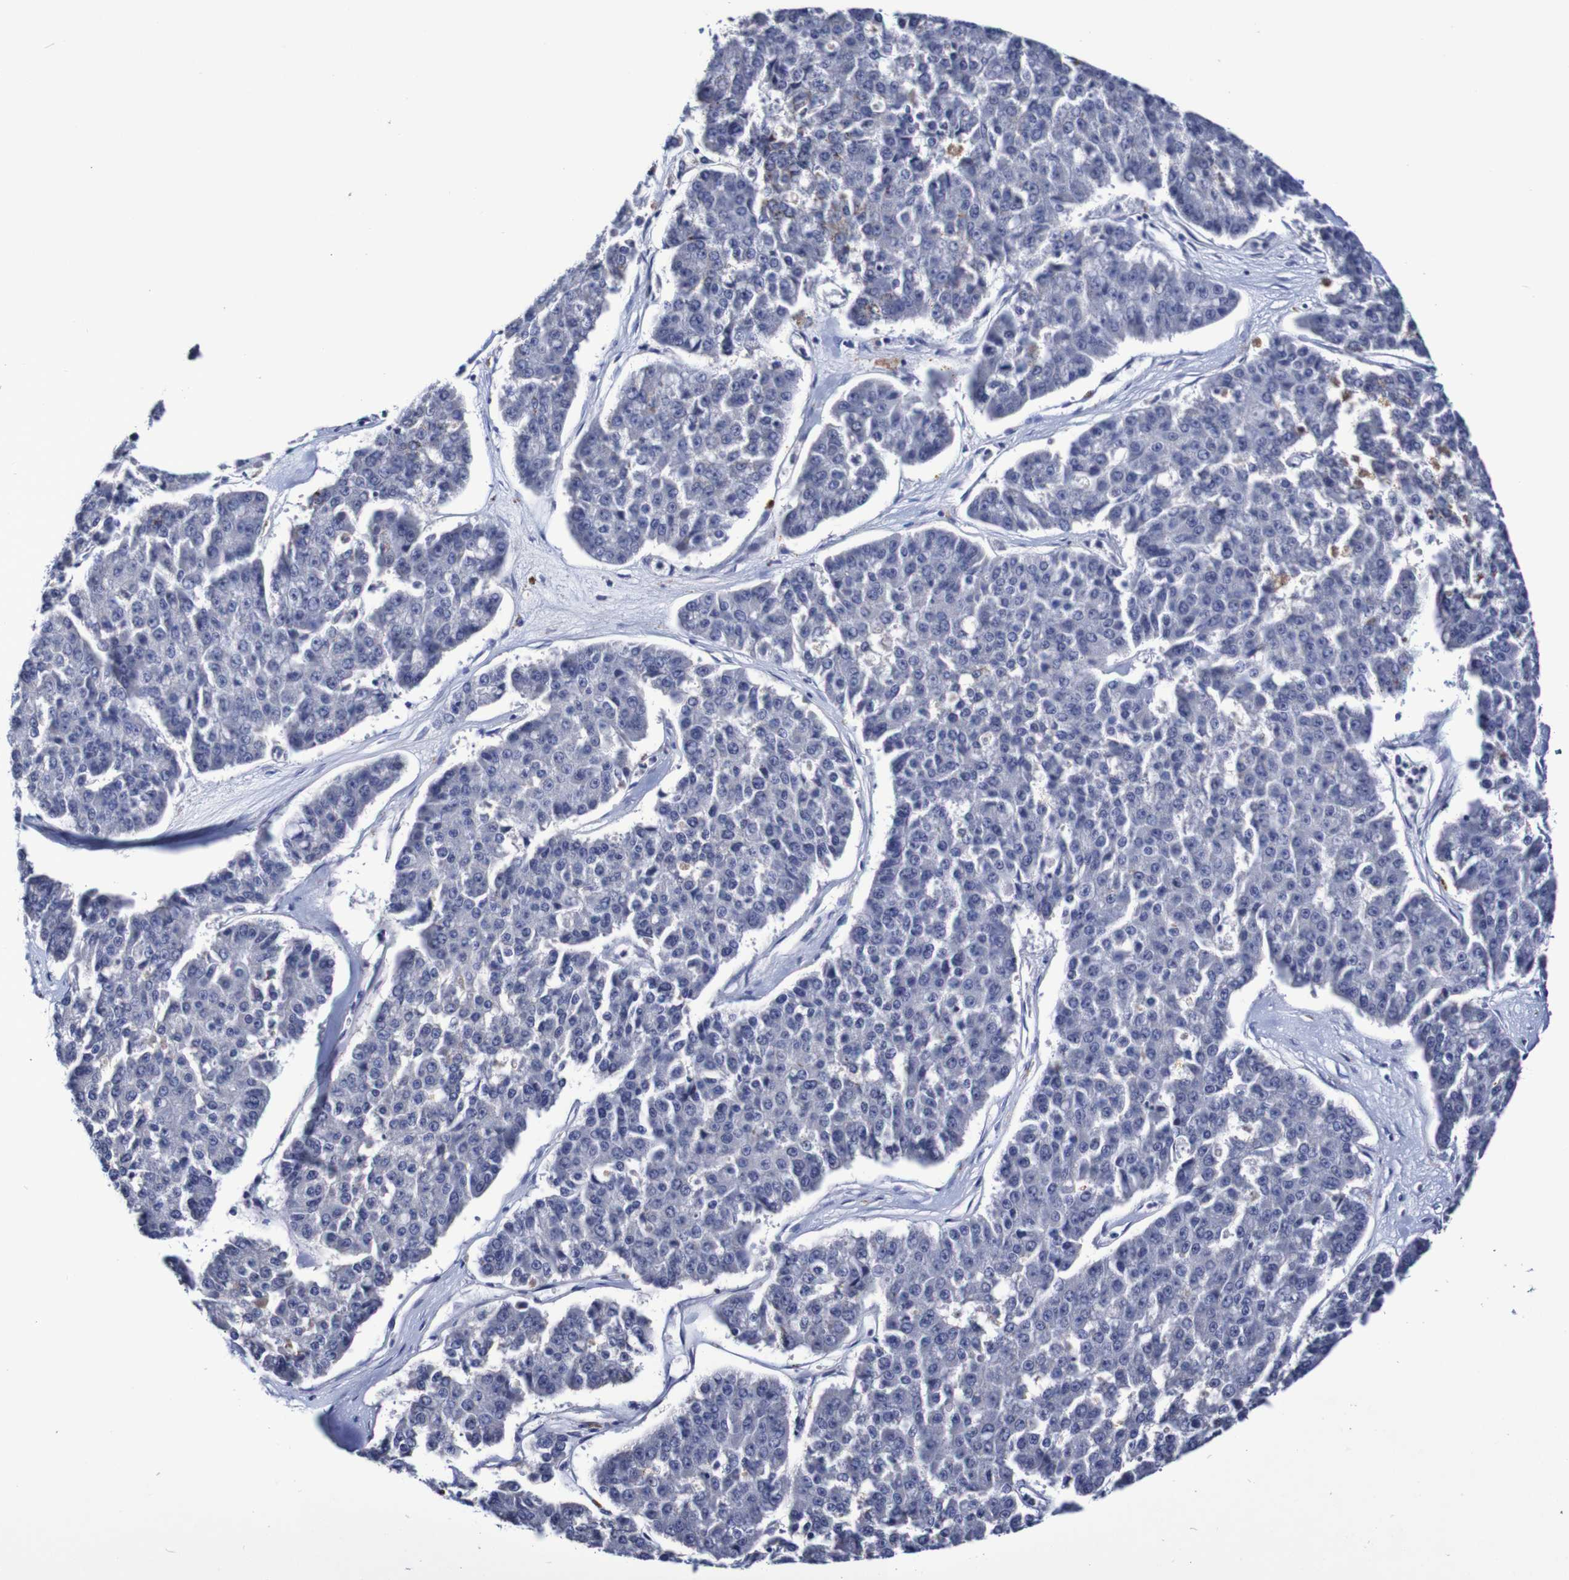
{"staining": {"intensity": "negative", "quantity": "none", "location": "none"}, "tissue": "pancreatic cancer", "cell_type": "Tumor cells", "image_type": "cancer", "snomed": [{"axis": "morphology", "description": "Adenocarcinoma, NOS"}, {"axis": "topography", "description": "Pancreas"}], "caption": "The histopathology image displays no staining of tumor cells in adenocarcinoma (pancreatic).", "gene": "ACVR1C", "patient": {"sex": "male", "age": 50}}